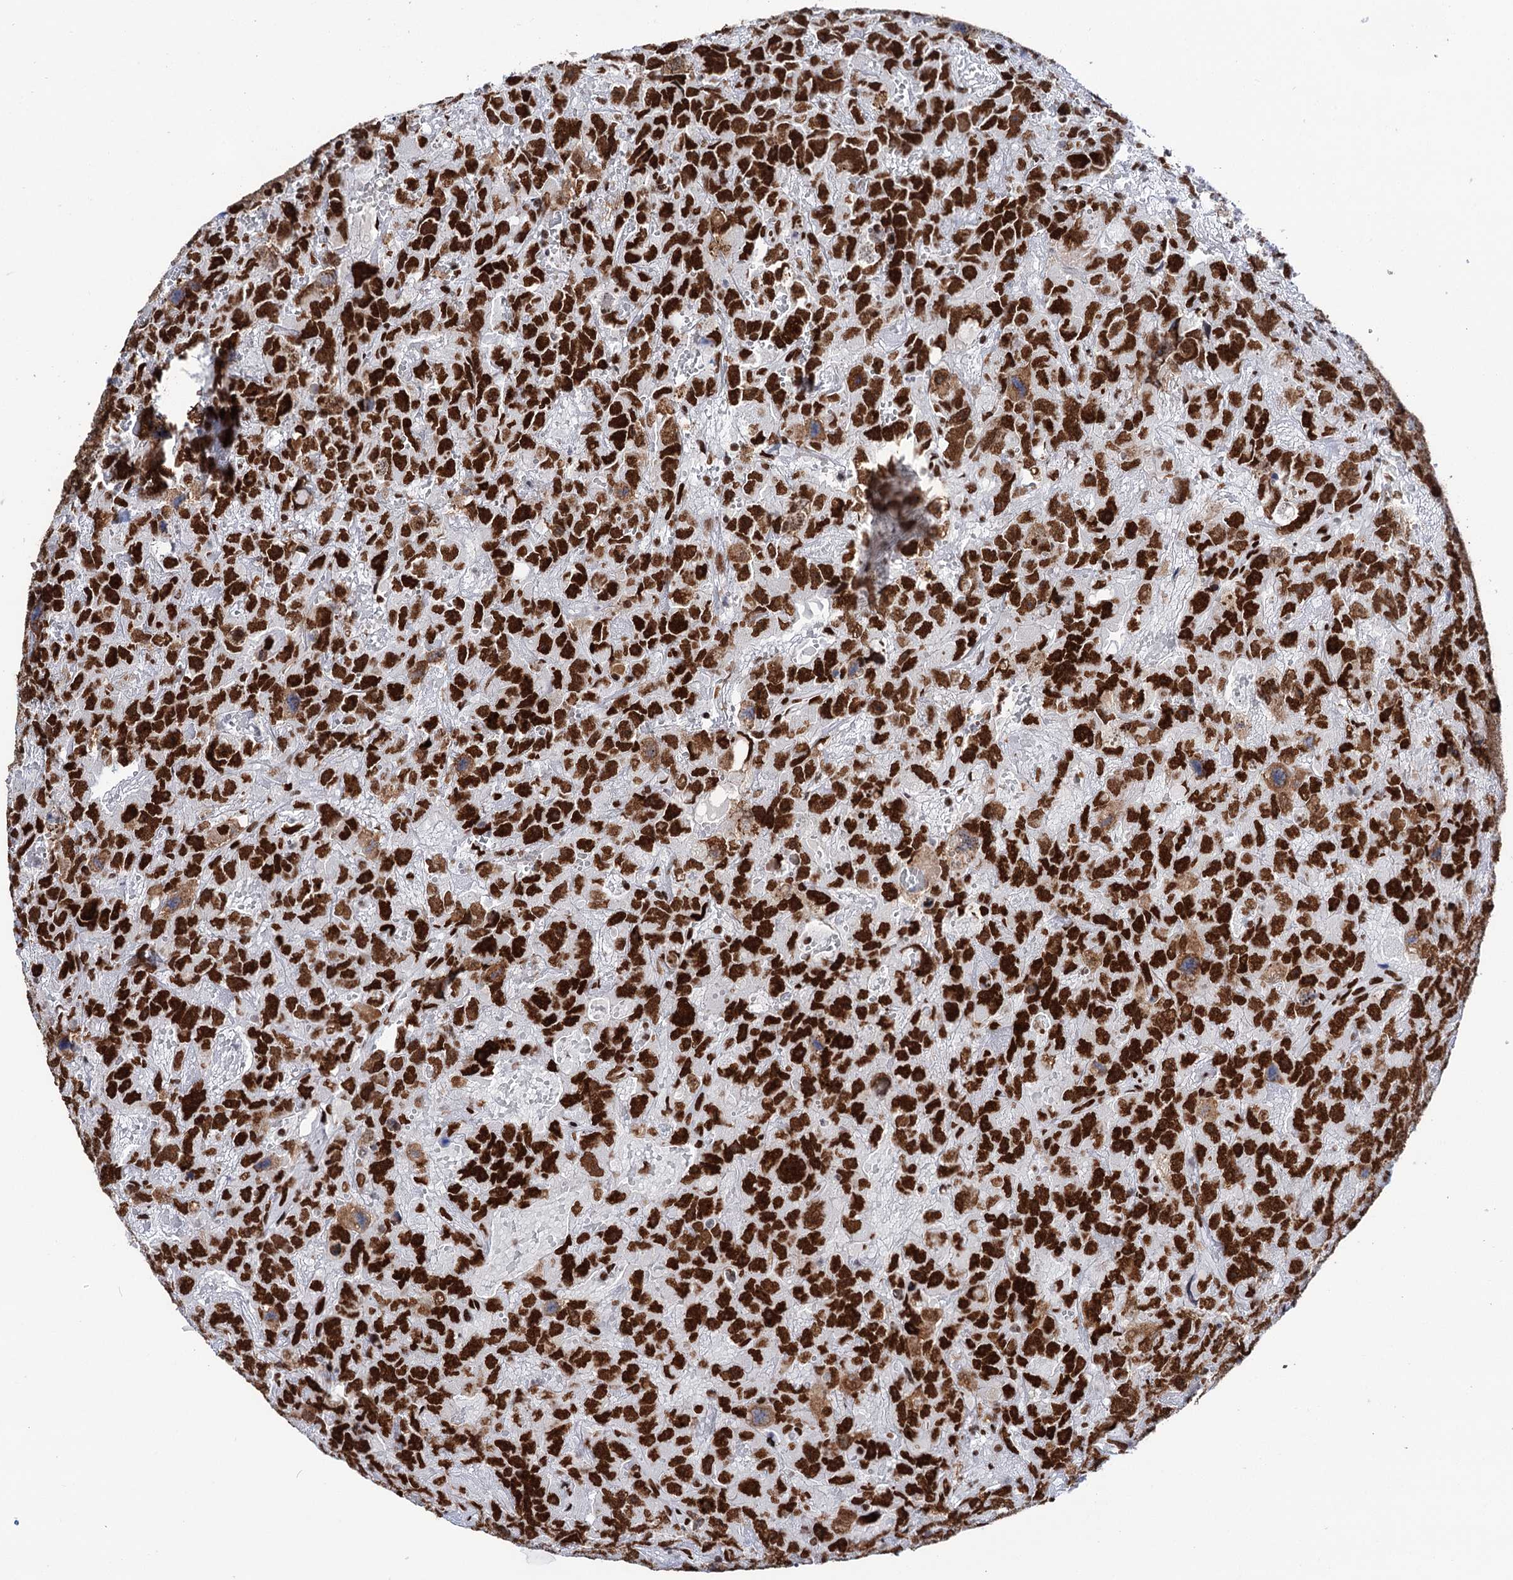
{"staining": {"intensity": "strong", "quantity": ">75%", "location": "nuclear"}, "tissue": "testis cancer", "cell_type": "Tumor cells", "image_type": "cancer", "snomed": [{"axis": "morphology", "description": "Carcinoma, Embryonal, NOS"}, {"axis": "topography", "description": "Testis"}], "caption": "Immunohistochemistry photomicrograph of neoplastic tissue: embryonal carcinoma (testis) stained using immunohistochemistry (IHC) exhibits high levels of strong protein expression localized specifically in the nuclear of tumor cells, appearing as a nuclear brown color.", "gene": "MATR3", "patient": {"sex": "male", "age": 45}}